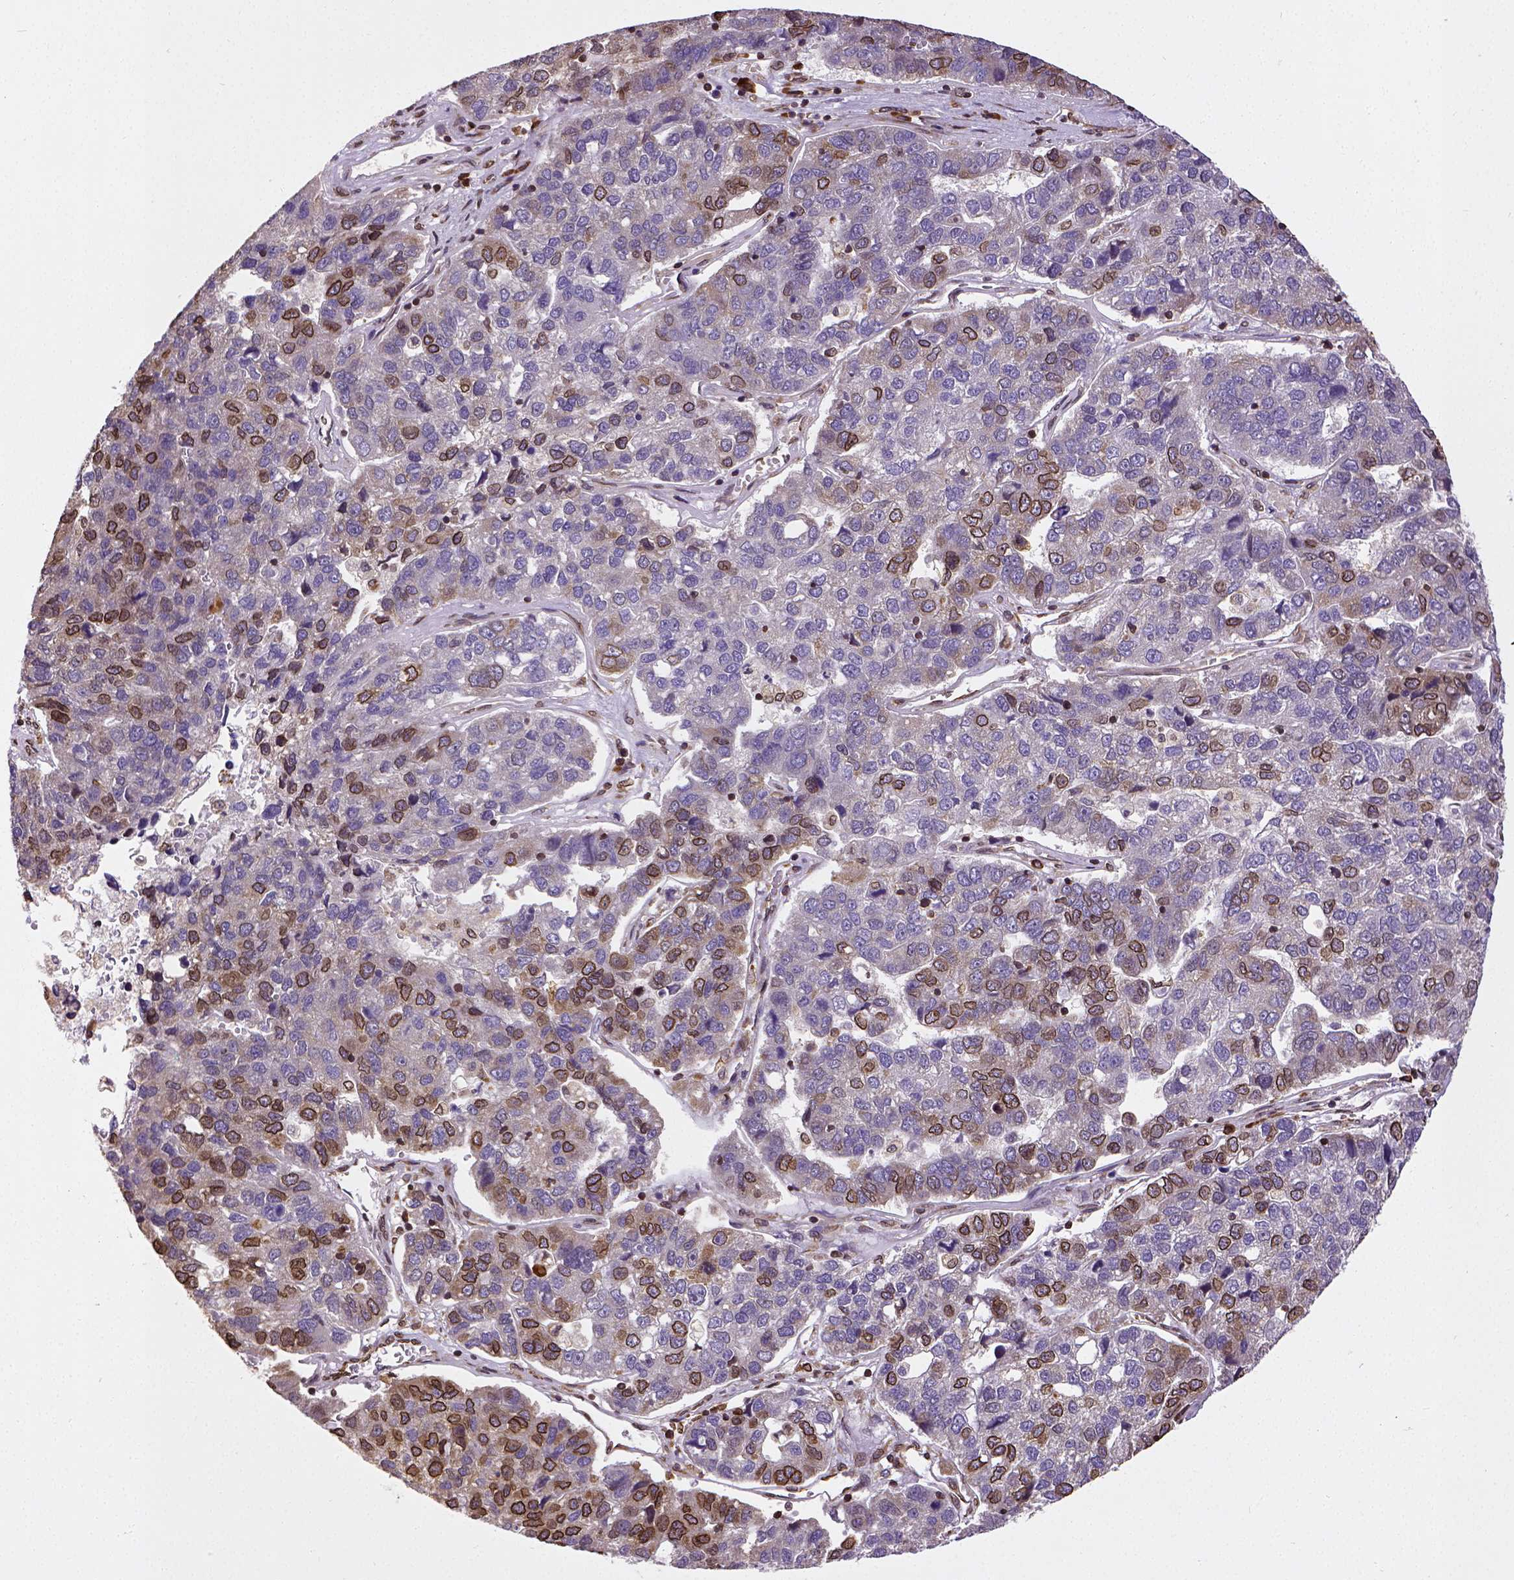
{"staining": {"intensity": "strong", "quantity": "25%-75%", "location": "cytoplasmic/membranous,nuclear"}, "tissue": "pancreatic cancer", "cell_type": "Tumor cells", "image_type": "cancer", "snomed": [{"axis": "morphology", "description": "Adenocarcinoma, NOS"}, {"axis": "topography", "description": "Pancreas"}], "caption": "Pancreatic cancer (adenocarcinoma) was stained to show a protein in brown. There is high levels of strong cytoplasmic/membranous and nuclear expression in about 25%-75% of tumor cells.", "gene": "MTDH", "patient": {"sex": "female", "age": 61}}